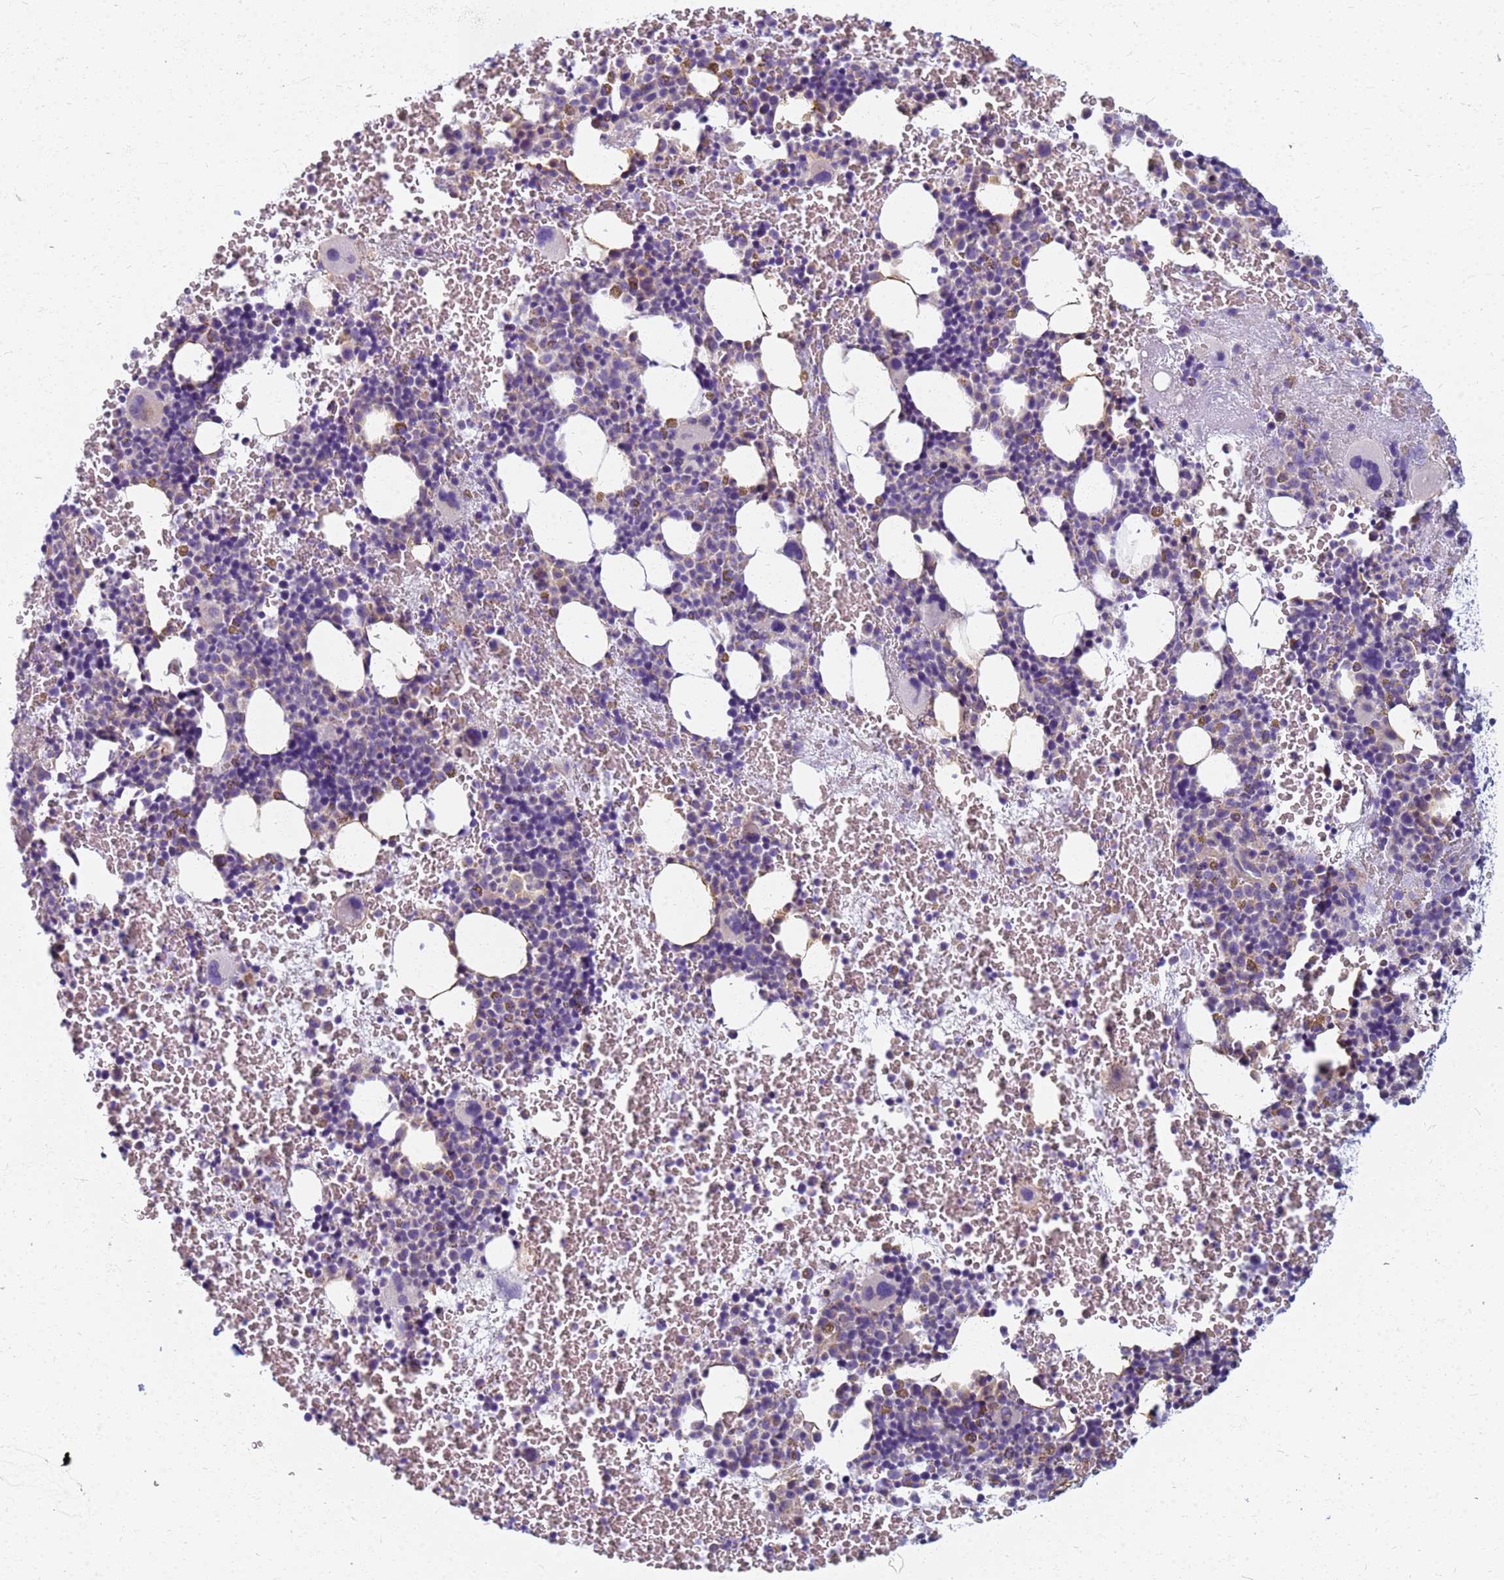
{"staining": {"intensity": "weak", "quantity": "<25%", "location": "cytoplasmic/membranous"}, "tissue": "bone marrow", "cell_type": "Hematopoietic cells", "image_type": "normal", "snomed": [{"axis": "morphology", "description": "Normal tissue, NOS"}, {"axis": "topography", "description": "Bone marrow"}], "caption": "DAB immunohistochemical staining of unremarkable human bone marrow reveals no significant expression in hematopoietic cells. Brightfield microscopy of immunohistochemistry stained with DAB (brown) and hematoxylin (blue), captured at high magnification.", "gene": "EEA1", "patient": {"sex": "male", "age": 11}}